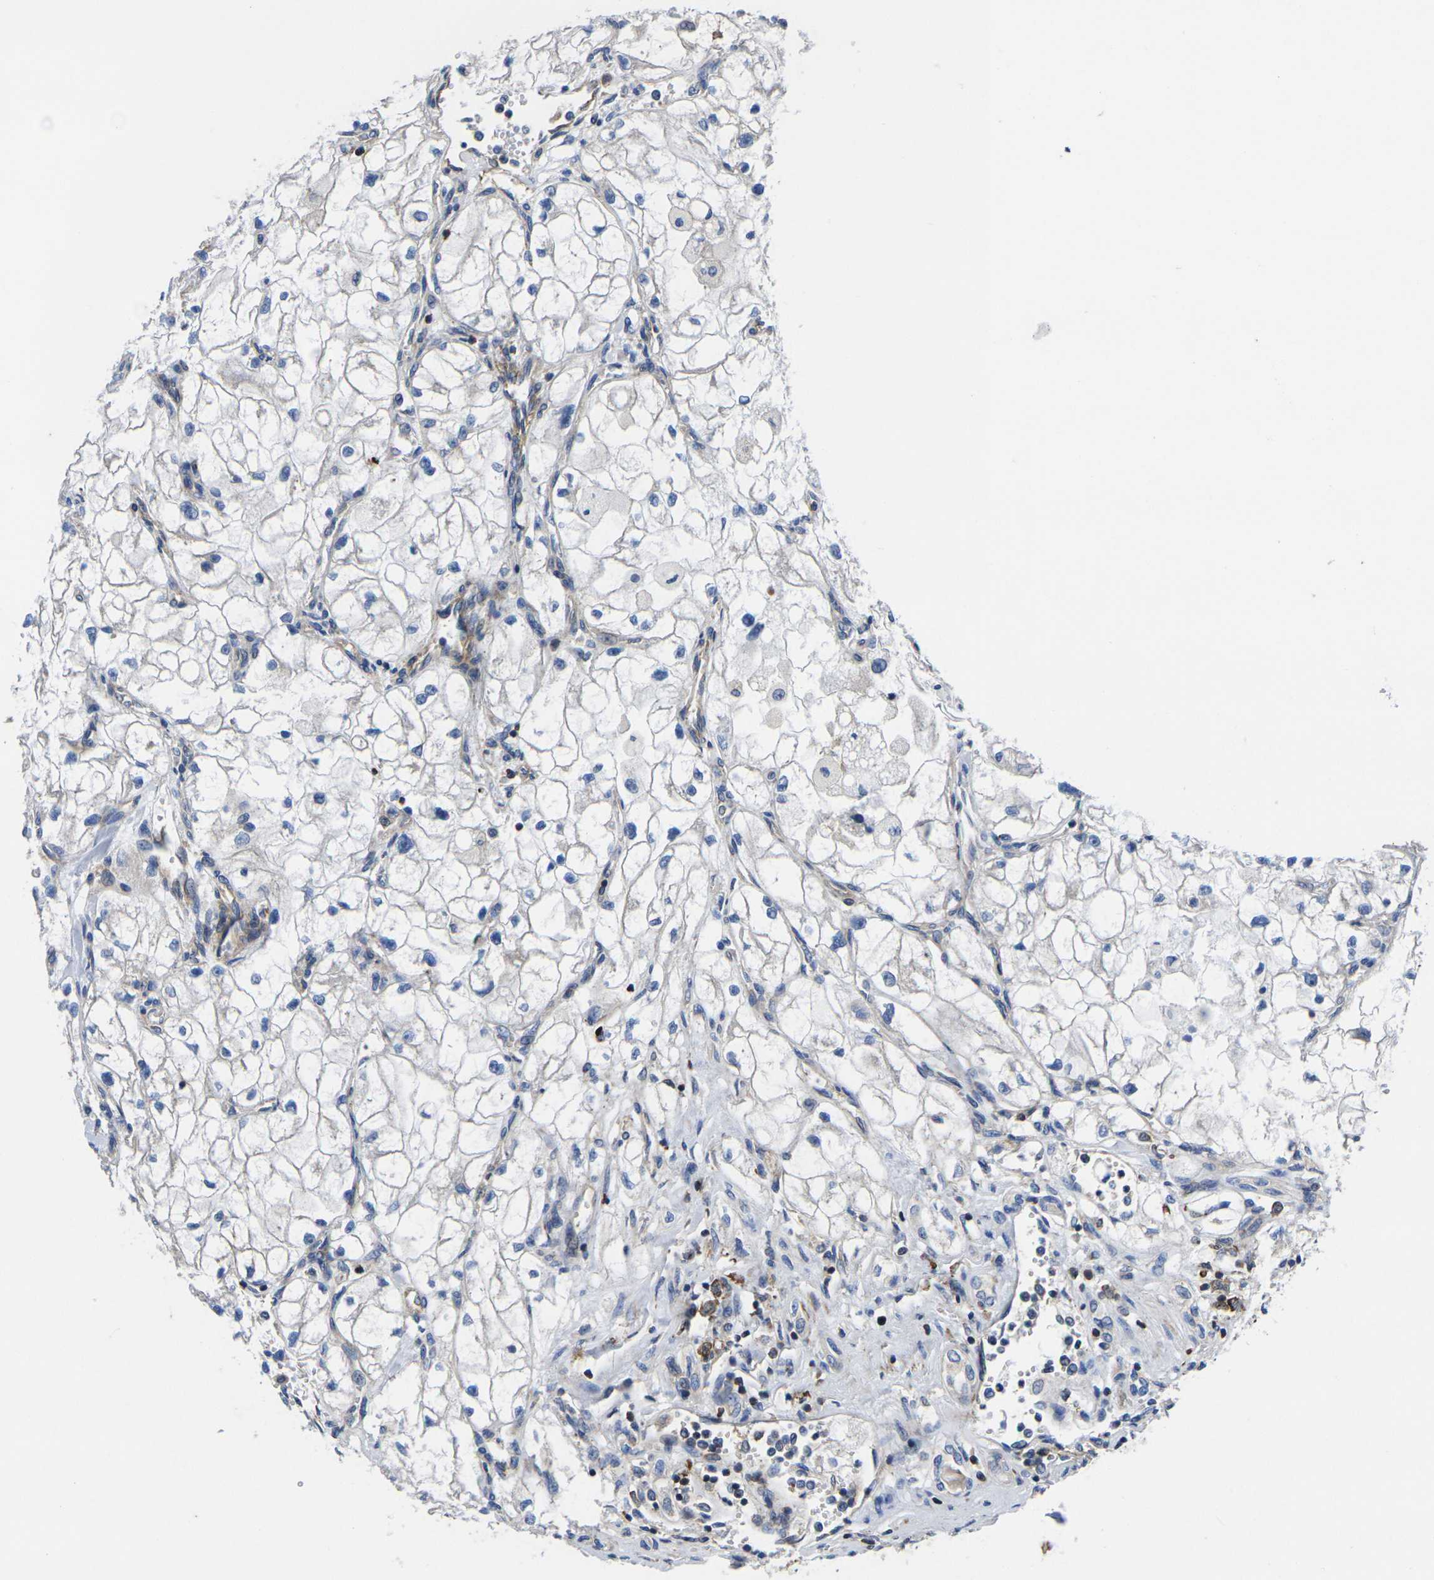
{"staining": {"intensity": "negative", "quantity": "none", "location": "none"}, "tissue": "renal cancer", "cell_type": "Tumor cells", "image_type": "cancer", "snomed": [{"axis": "morphology", "description": "Adenocarcinoma, NOS"}, {"axis": "topography", "description": "Kidney"}], "caption": "The micrograph shows no significant staining in tumor cells of renal cancer (adenocarcinoma). (DAB immunohistochemistry with hematoxylin counter stain).", "gene": "GPR4", "patient": {"sex": "female", "age": 70}}